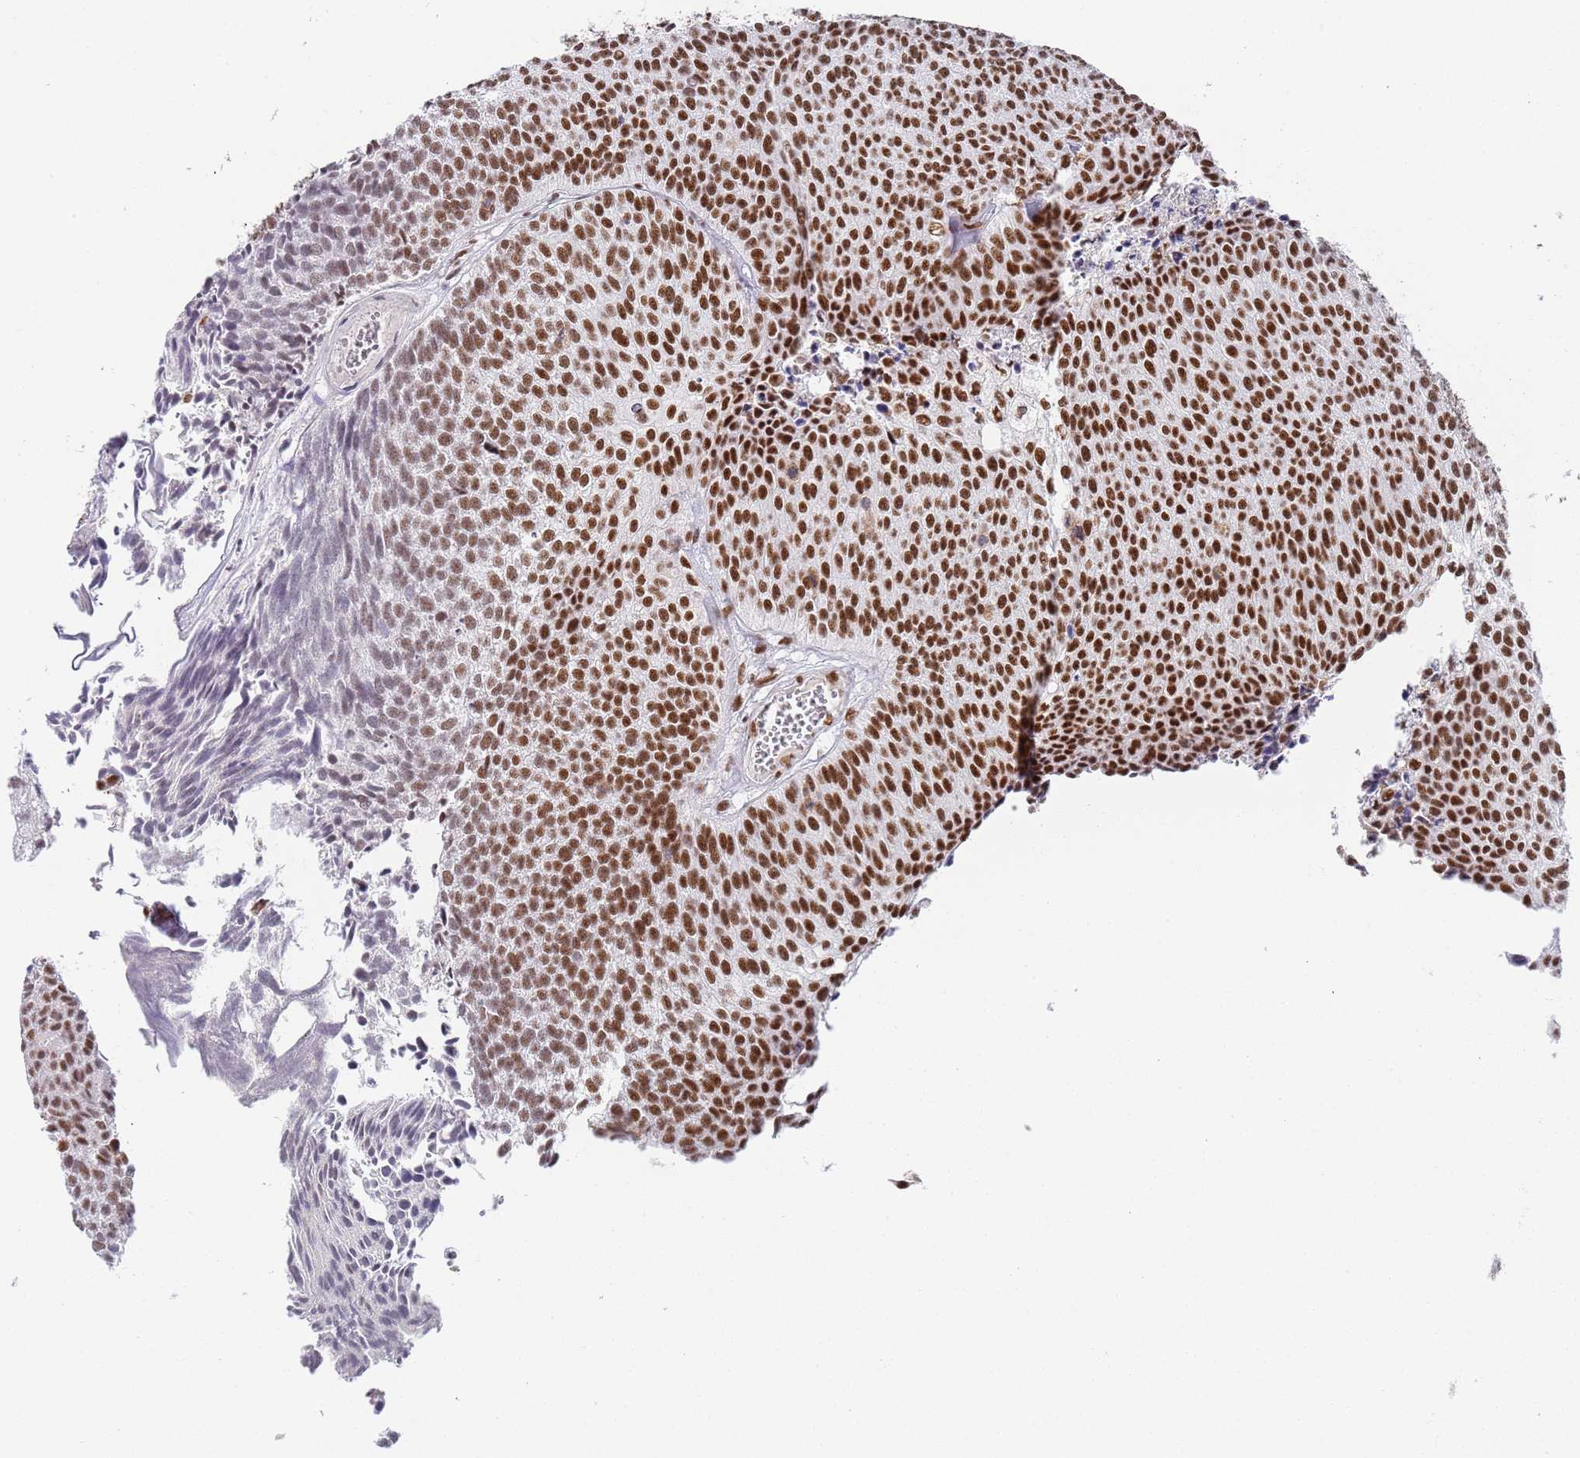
{"staining": {"intensity": "strong", "quantity": ">75%", "location": "nuclear"}, "tissue": "urothelial cancer", "cell_type": "Tumor cells", "image_type": "cancer", "snomed": [{"axis": "morphology", "description": "Urothelial carcinoma, Low grade"}, {"axis": "topography", "description": "Urinary bladder"}], "caption": "Protein expression analysis of human urothelial cancer reveals strong nuclear staining in about >75% of tumor cells. The staining is performed using DAB brown chromogen to label protein expression. The nuclei are counter-stained blue using hematoxylin.", "gene": "AKAP8L", "patient": {"sex": "male", "age": 84}}